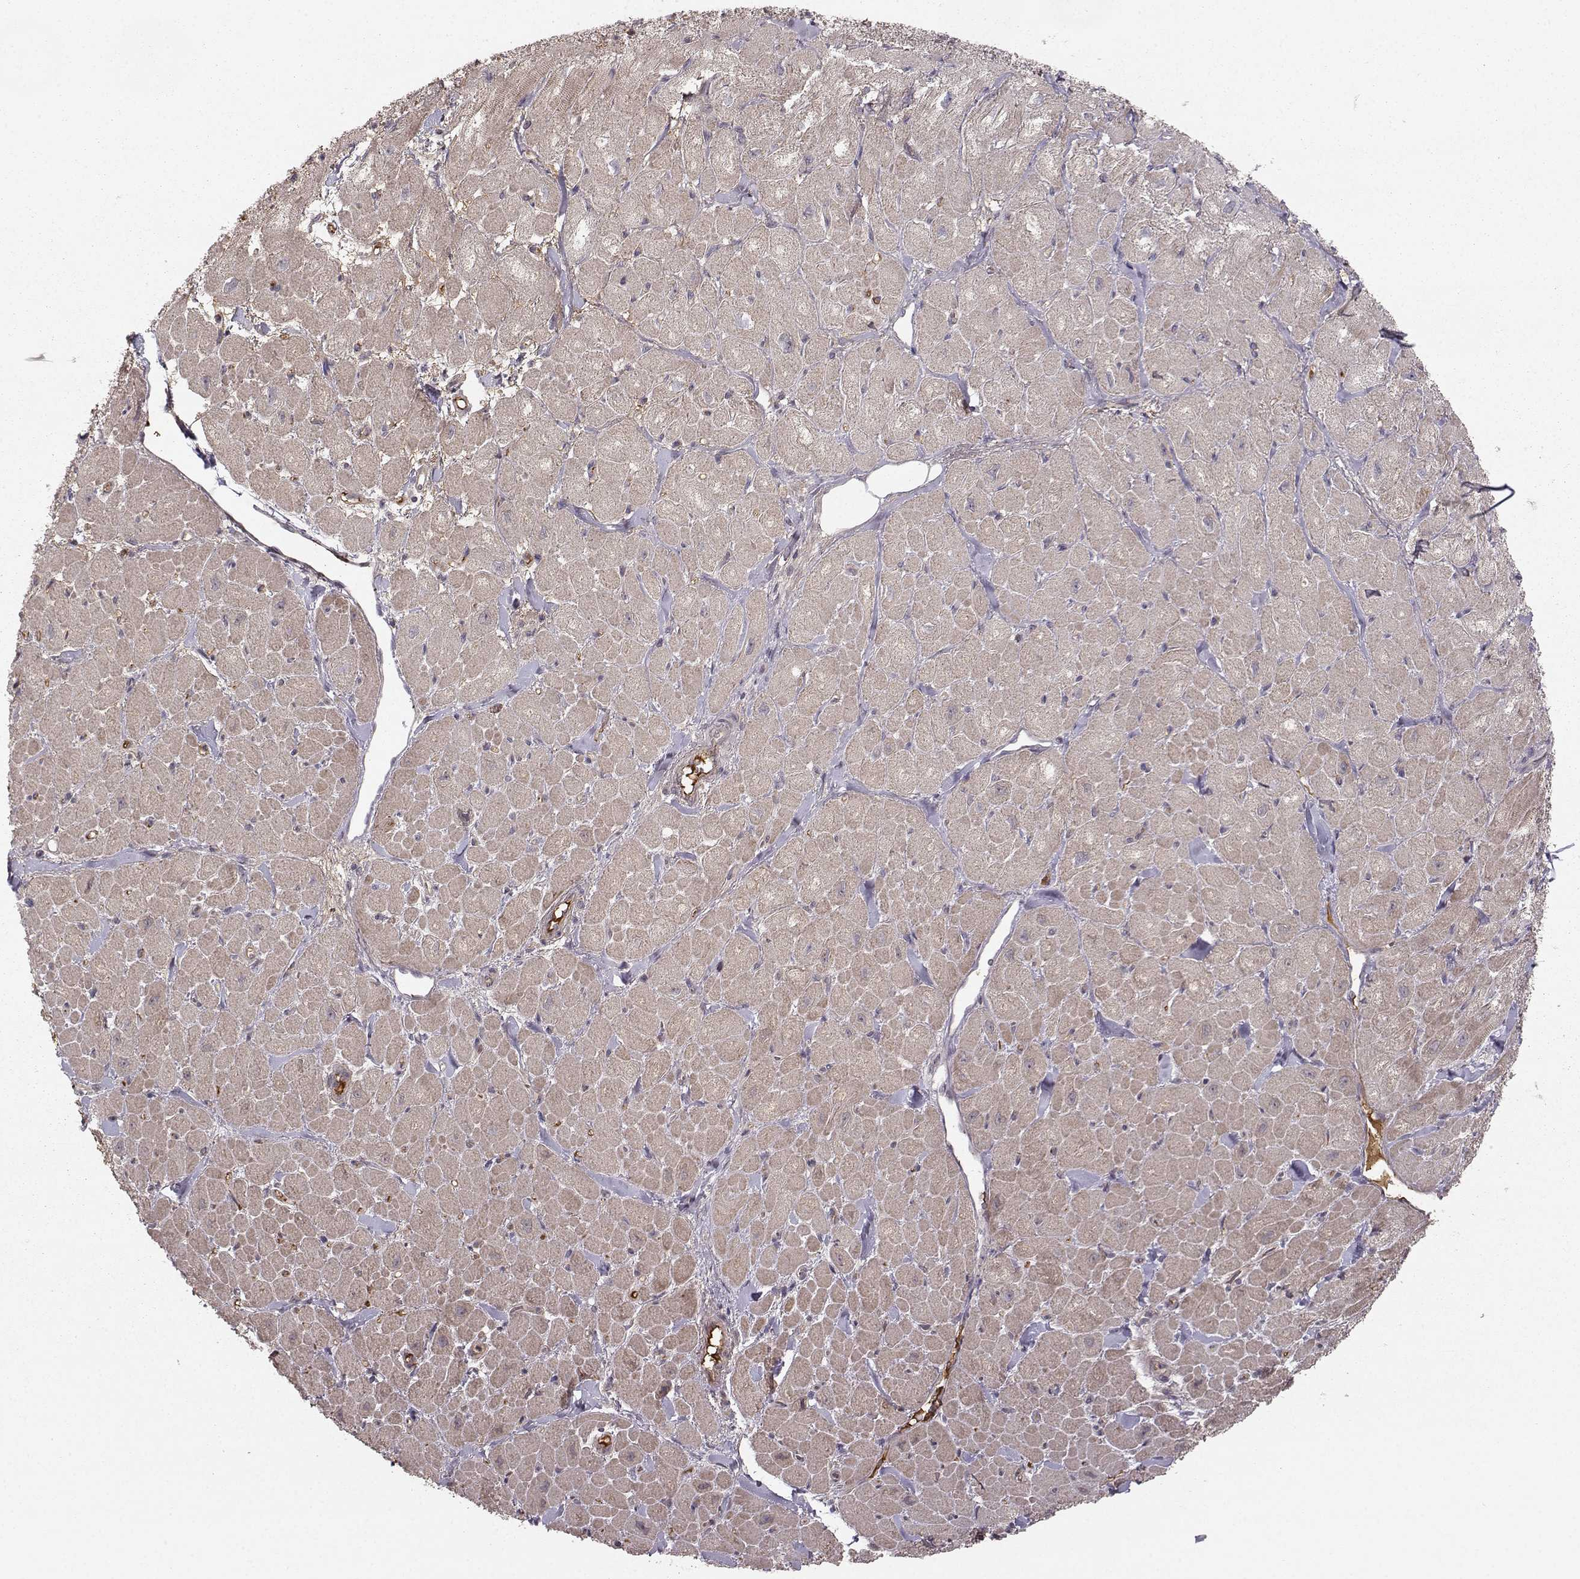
{"staining": {"intensity": "moderate", "quantity": "<25%", "location": "cytoplasmic/membranous"}, "tissue": "heart muscle", "cell_type": "Cardiomyocytes", "image_type": "normal", "snomed": [{"axis": "morphology", "description": "Normal tissue, NOS"}, {"axis": "topography", "description": "Heart"}], "caption": "Immunohistochemical staining of normal human heart muscle reveals <25% levels of moderate cytoplasmic/membranous protein staining in about <25% of cardiomyocytes. Nuclei are stained in blue.", "gene": "WNT6", "patient": {"sex": "male", "age": 60}}